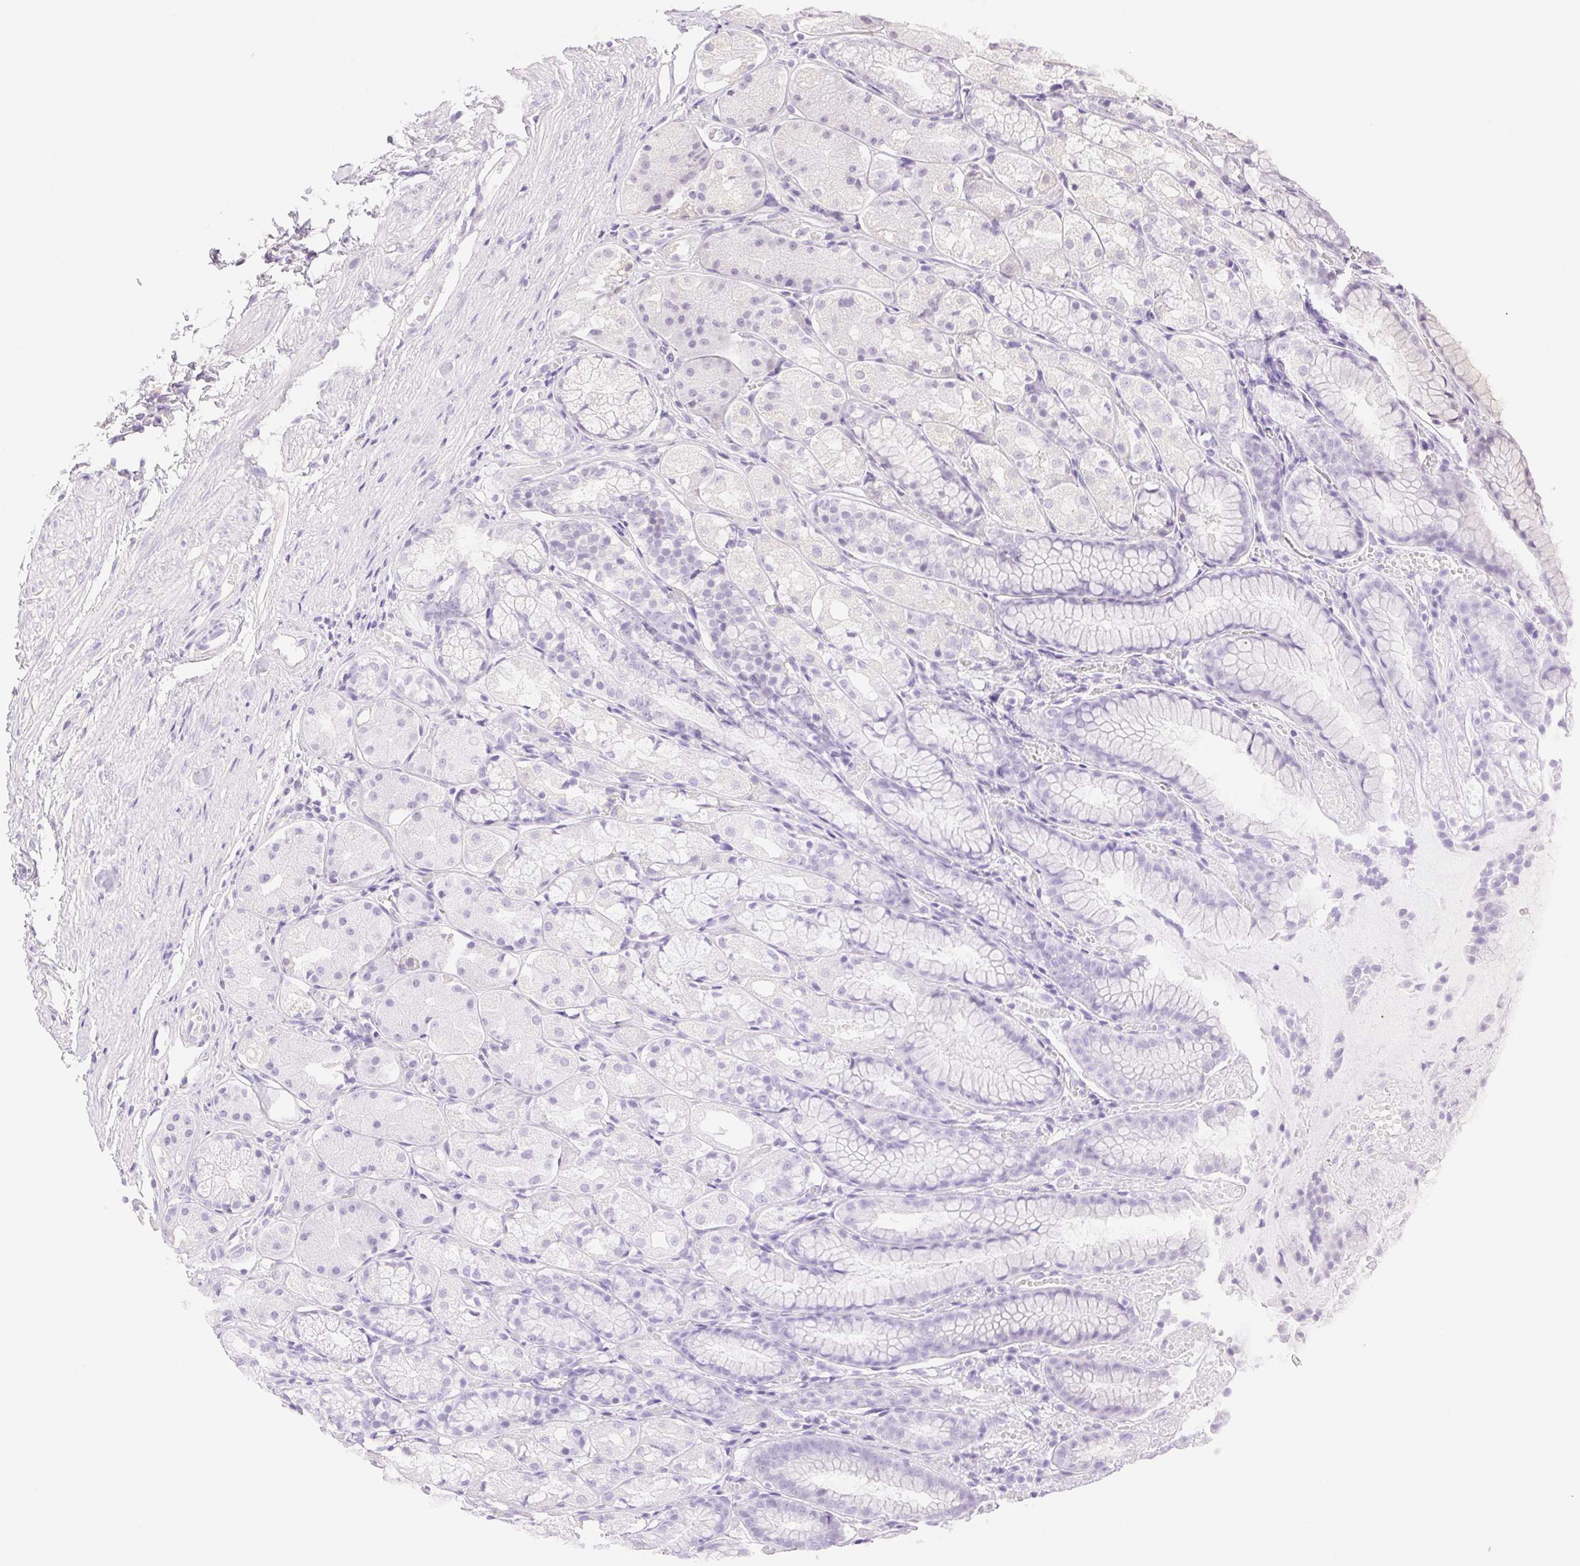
{"staining": {"intensity": "negative", "quantity": "none", "location": "none"}, "tissue": "stomach", "cell_type": "Glandular cells", "image_type": "normal", "snomed": [{"axis": "morphology", "description": "Normal tissue, NOS"}, {"axis": "topography", "description": "Stomach"}], "caption": "IHC histopathology image of normal stomach stained for a protein (brown), which reveals no expression in glandular cells.", "gene": "SPACA4", "patient": {"sex": "male", "age": 70}}